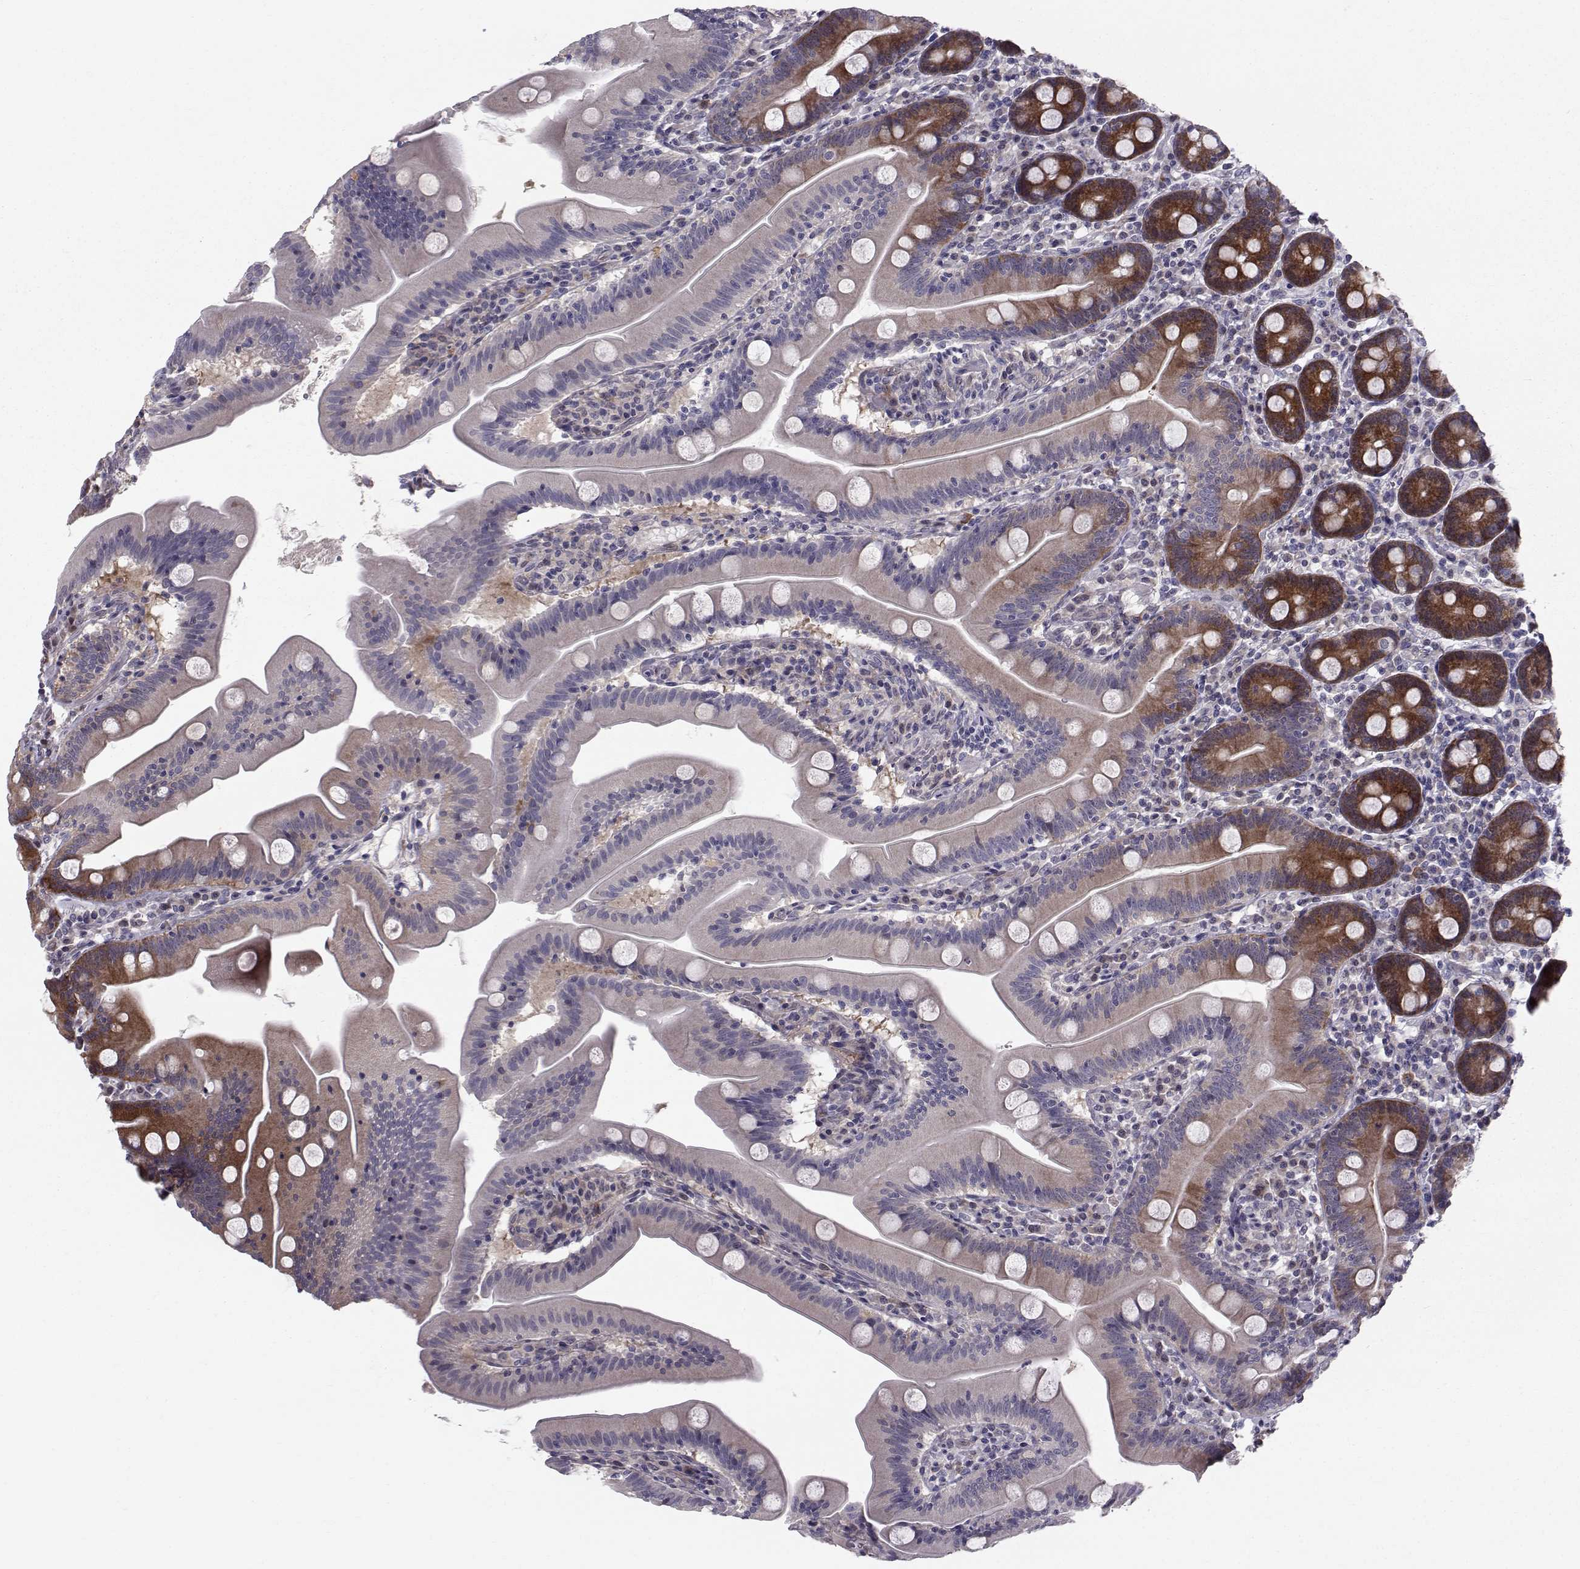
{"staining": {"intensity": "strong", "quantity": "25%-75%", "location": "cytoplasmic/membranous"}, "tissue": "small intestine", "cell_type": "Glandular cells", "image_type": "normal", "snomed": [{"axis": "morphology", "description": "Normal tissue, NOS"}, {"axis": "topography", "description": "Small intestine"}], "caption": "Immunohistochemical staining of benign small intestine reveals 25%-75% levels of strong cytoplasmic/membranous protein staining in about 25%-75% of glandular cells. (DAB = brown stain, brightfield microscopy at high magnification).", "gene": "HSP90AB1", "patient": {"sex": "male", "age": 37}}